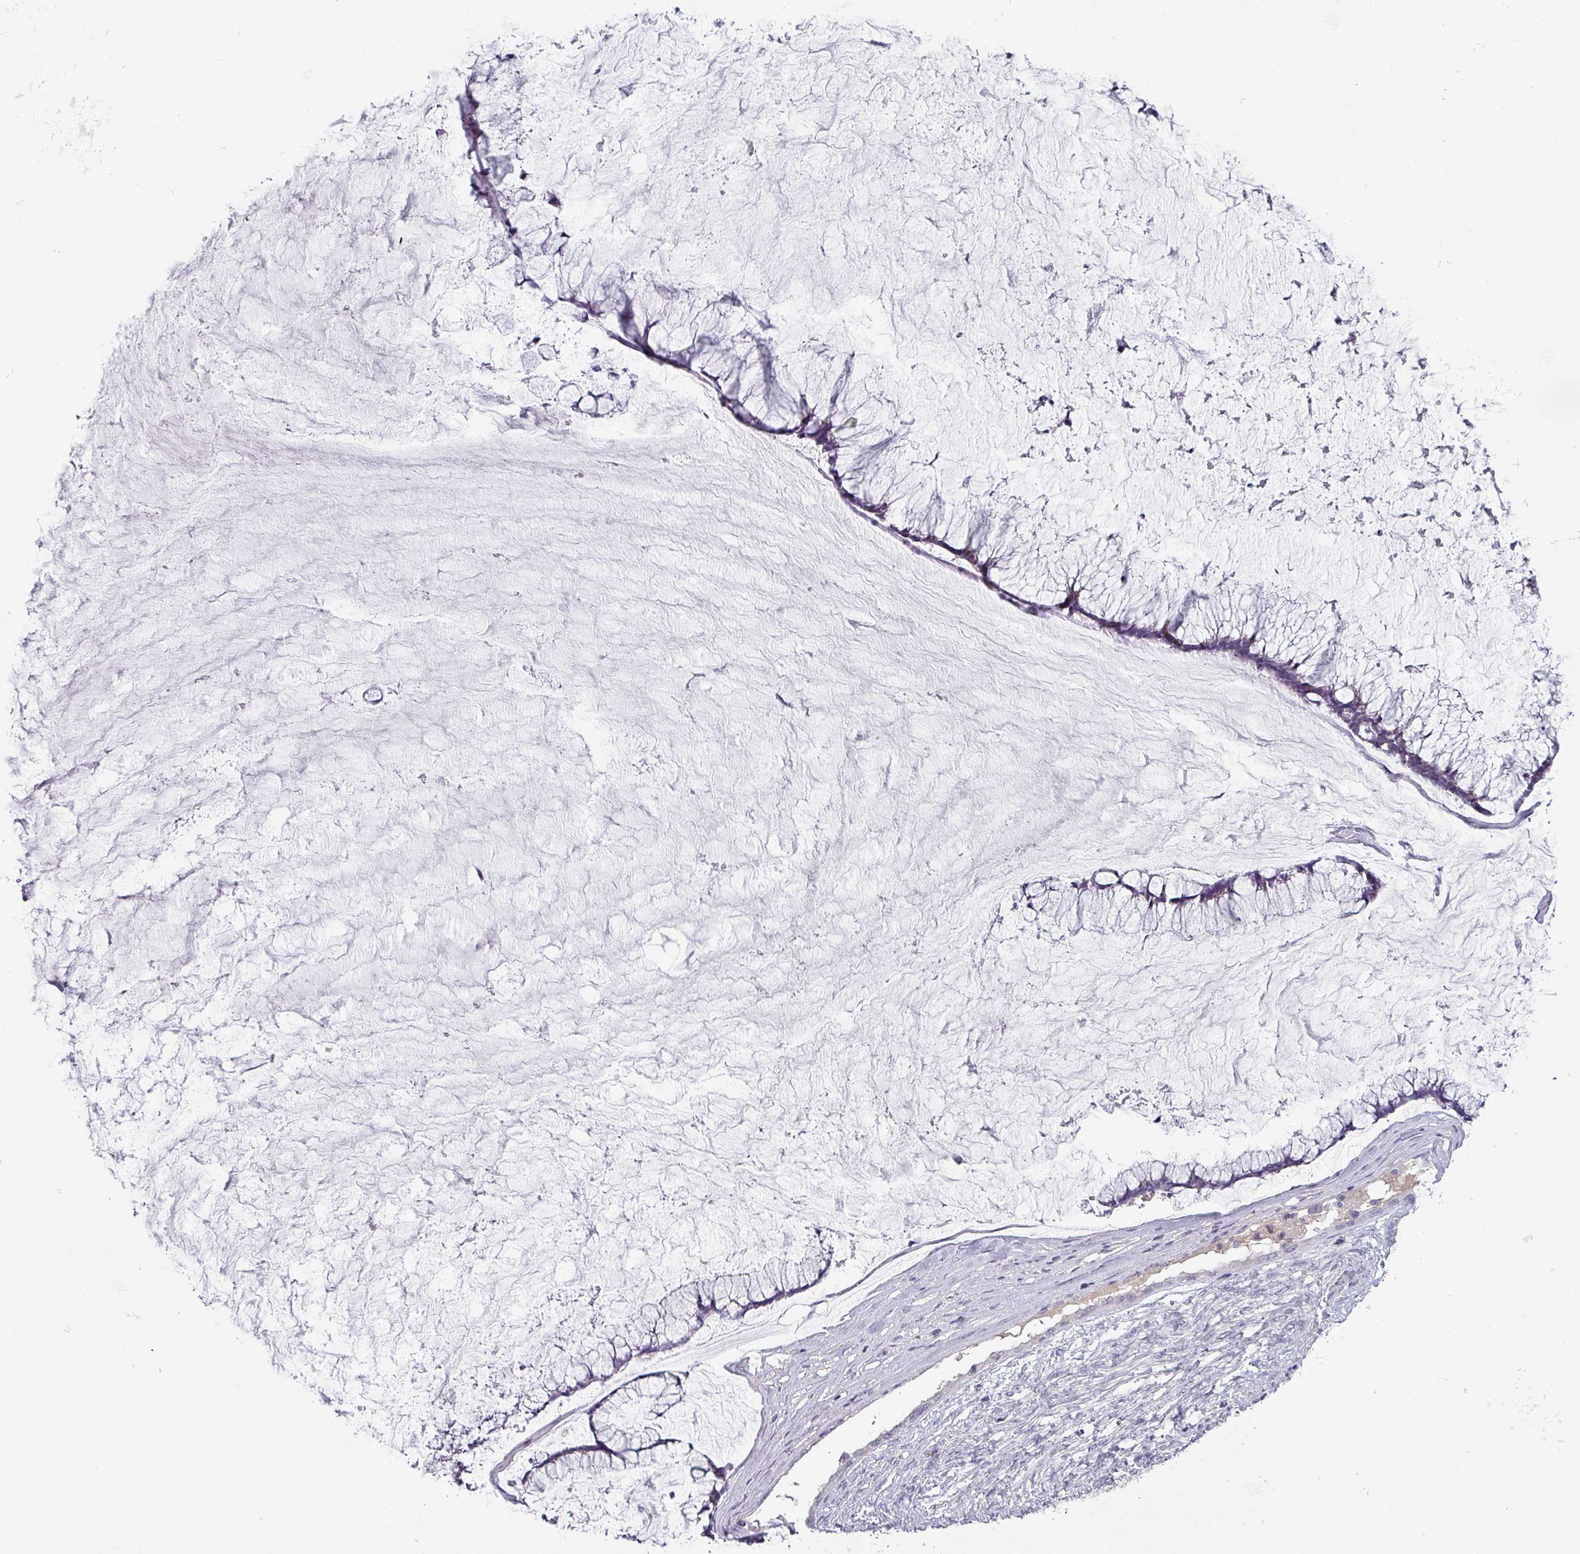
{"staining": {"intensity": "negative", "quantity": "none", "location": "none"}, "tissue": "ovarian cancer", "cell_type": "Tumor cells", "image_type": "cancer", "snomed": [{"axis": "morphology", "description": "Cystadenocarcinoma, mucinous, NOS"}, {"axis": "topography", "description": "Ovary"}], "caption": "Human ovarian cancer (mucinous cystadenocarcinoma) stained for a protein using immunohistochemistry displays no expression in tumor cells.", "gene": "MAGEC3", "patient": {"sex": "female", "age": 42}}